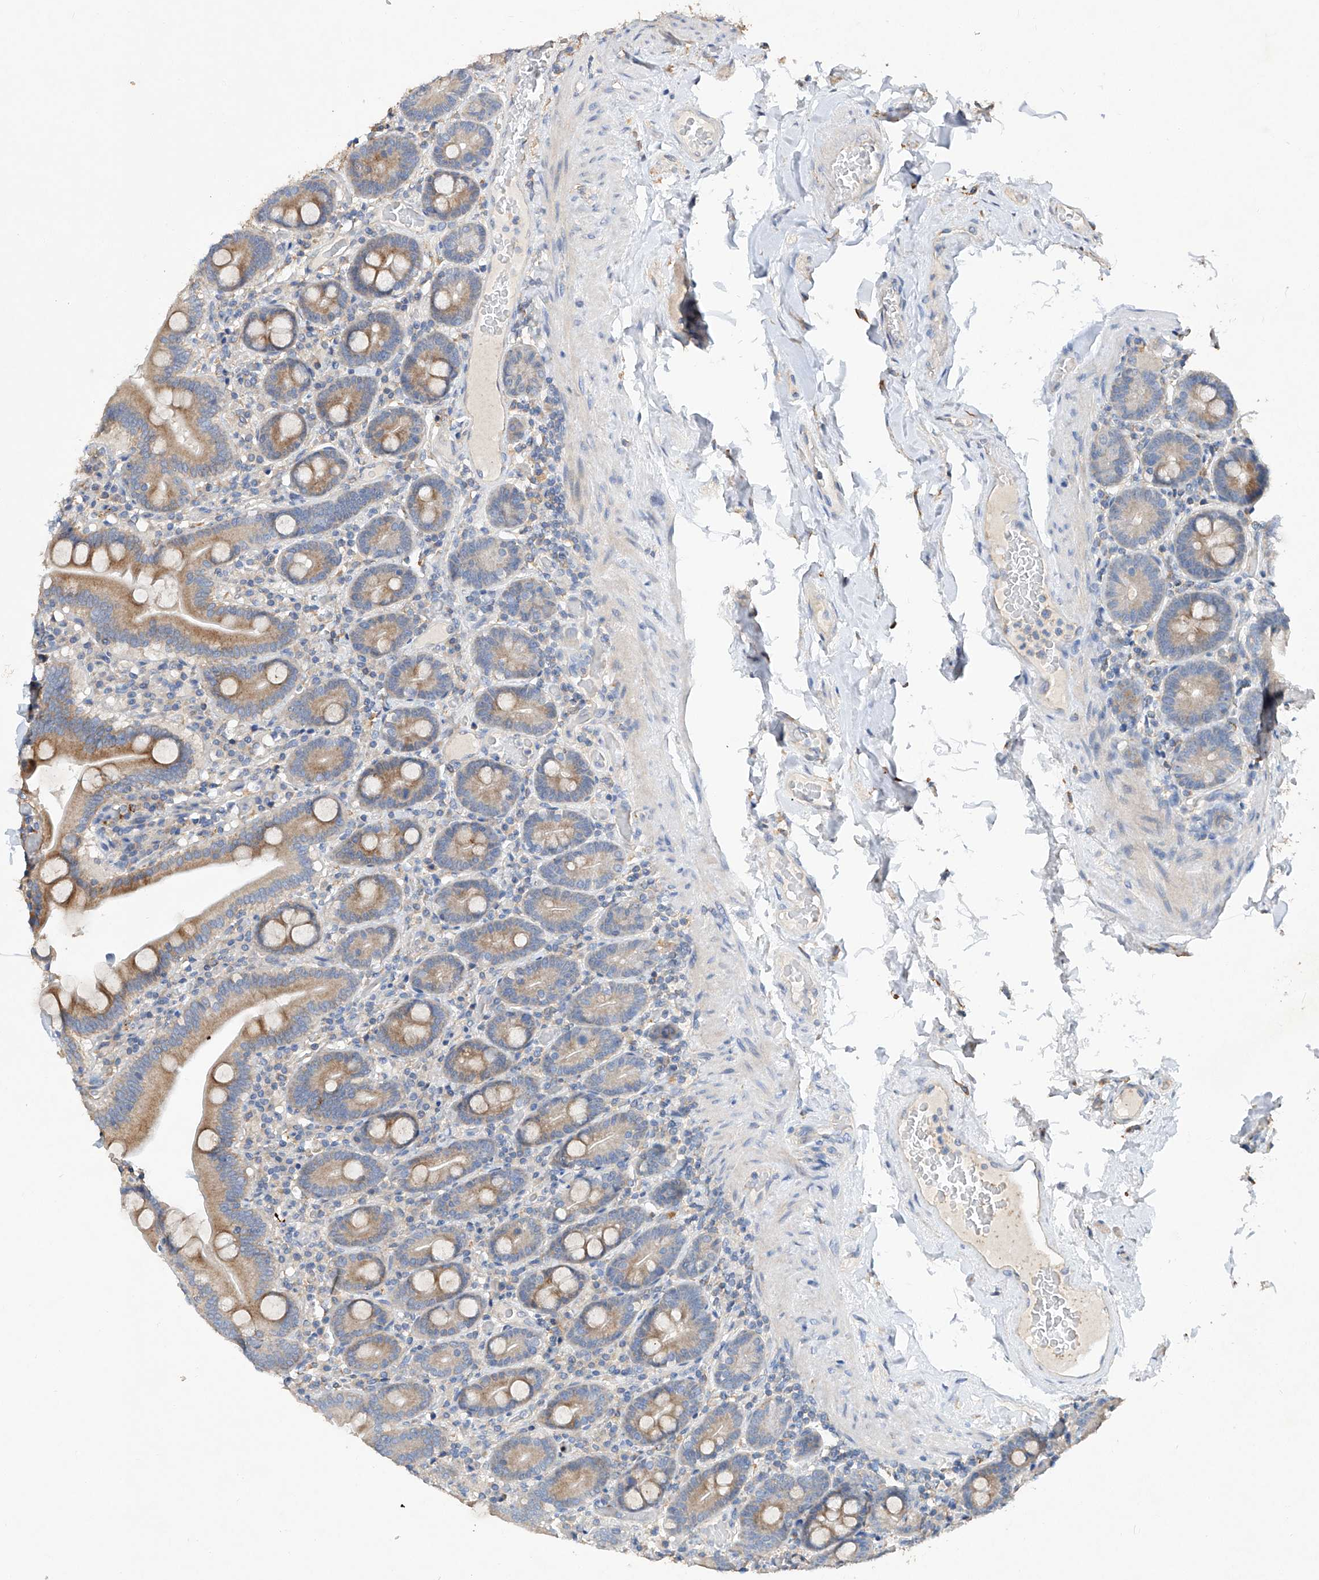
{"staining": {"intensity": "moderate", "quantity": ">75%", "location": "cytoplasmic/membranous"}, "tissue": "duodenum", "cell_type": "Glandular cells", "image_type": "normal", "snomed": [{"axis": "morphology", "description": "Normal tissue, NOS"}, {"axis": "topography", "description": "Duodenum"}], "caption": "About >75% of glandular cells in normal duodenum exhibit moderate cytoplasmic/membranous protein staining as visualized by brown immunohistochemical staining.", "gene": "AMD1", "patient": {"sex": "male", "age": 55}}